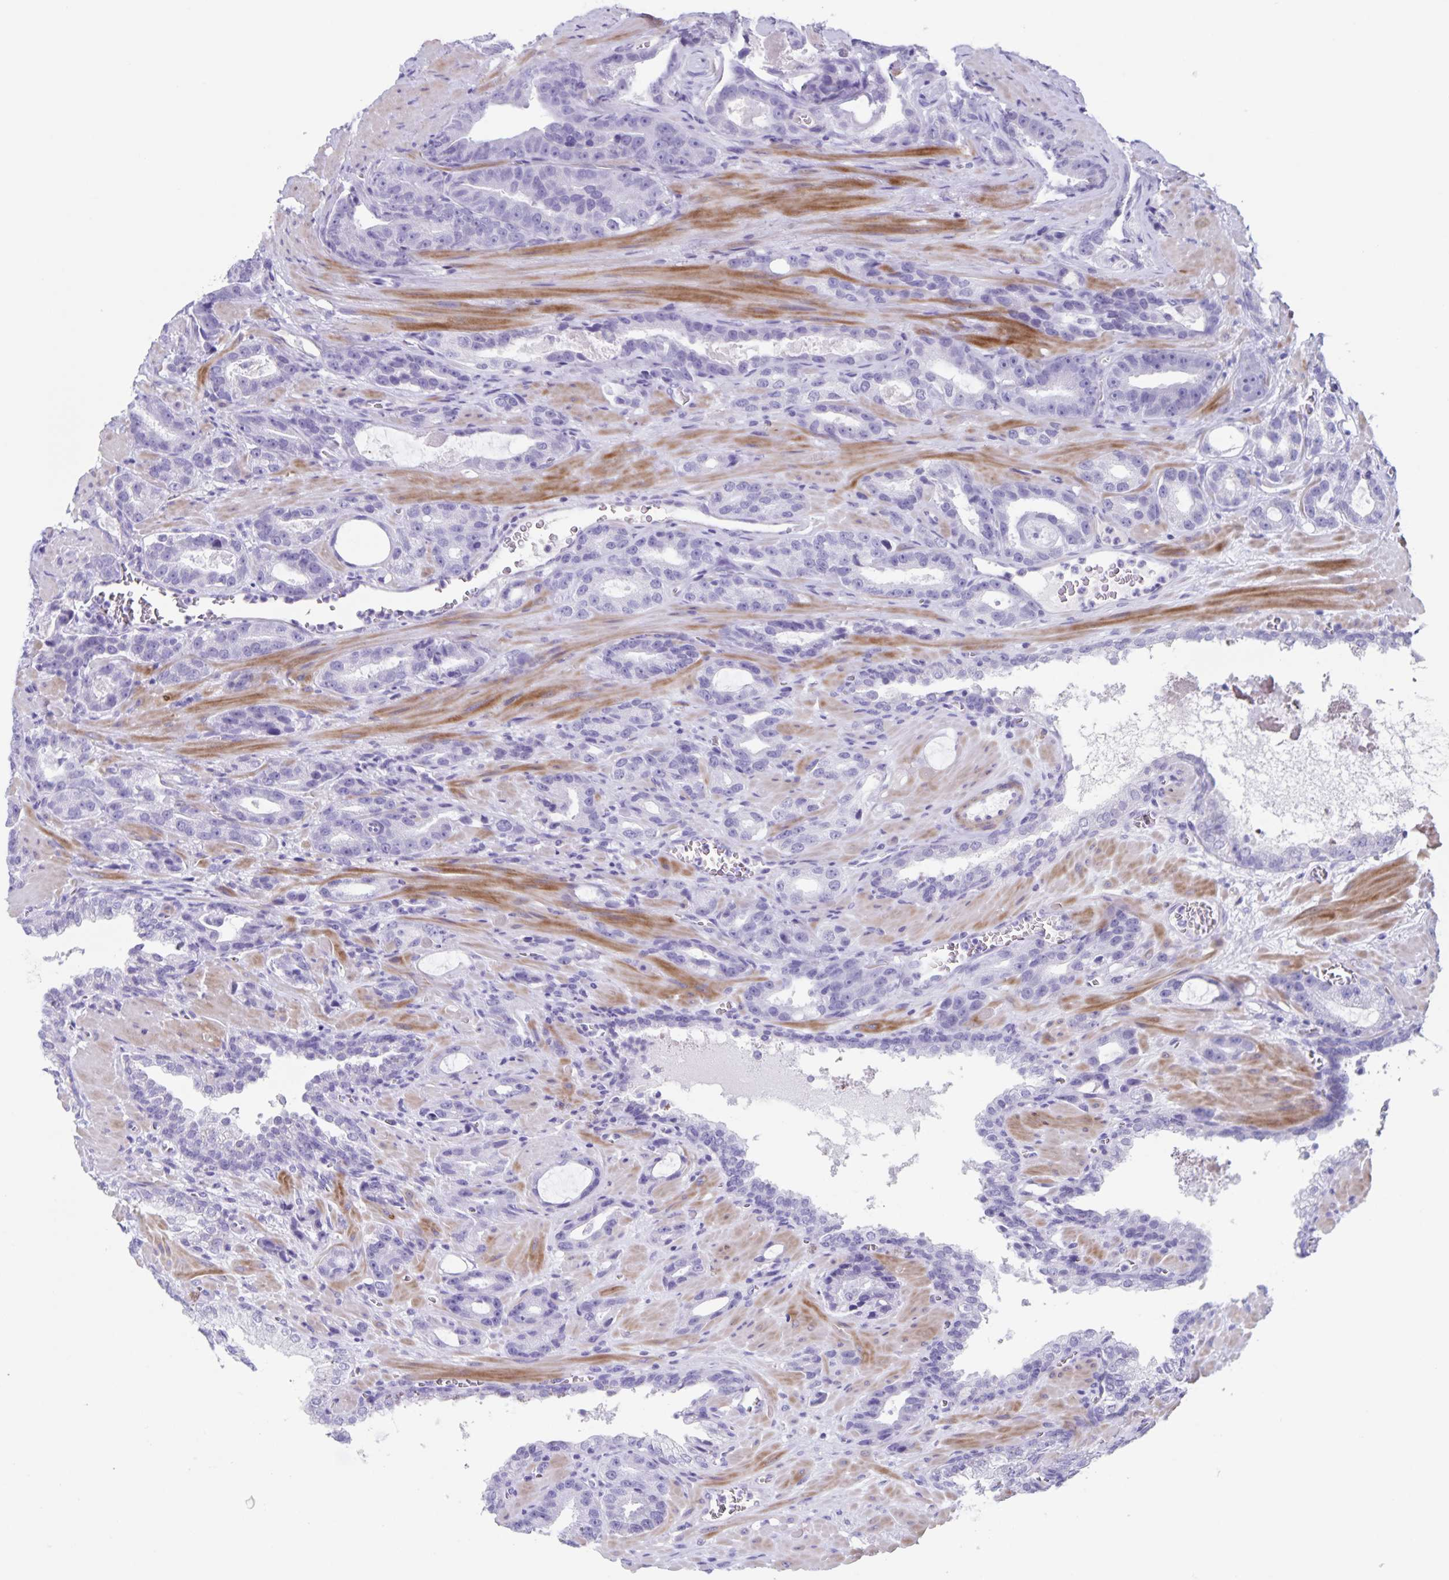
{"staining": {"intensity": "negative", "quantity": "none", "location": "none"}, "tissue": "prostate cancer", "cell_type": "Tumor cells", "image_type": "cancer", "snomed": [{"axis": "morphology", "description": "Adenocarcinoma, High grade"}, {"axis": "topography", "description": "Prostate"}], "caption": "Prostate adenocarcinoma (high-grade) was stained to show a protein in brown. There is no significant expression in tumor cells.", "gene": "C11orf42", "patient": {"sex": "male", "age": 65}}